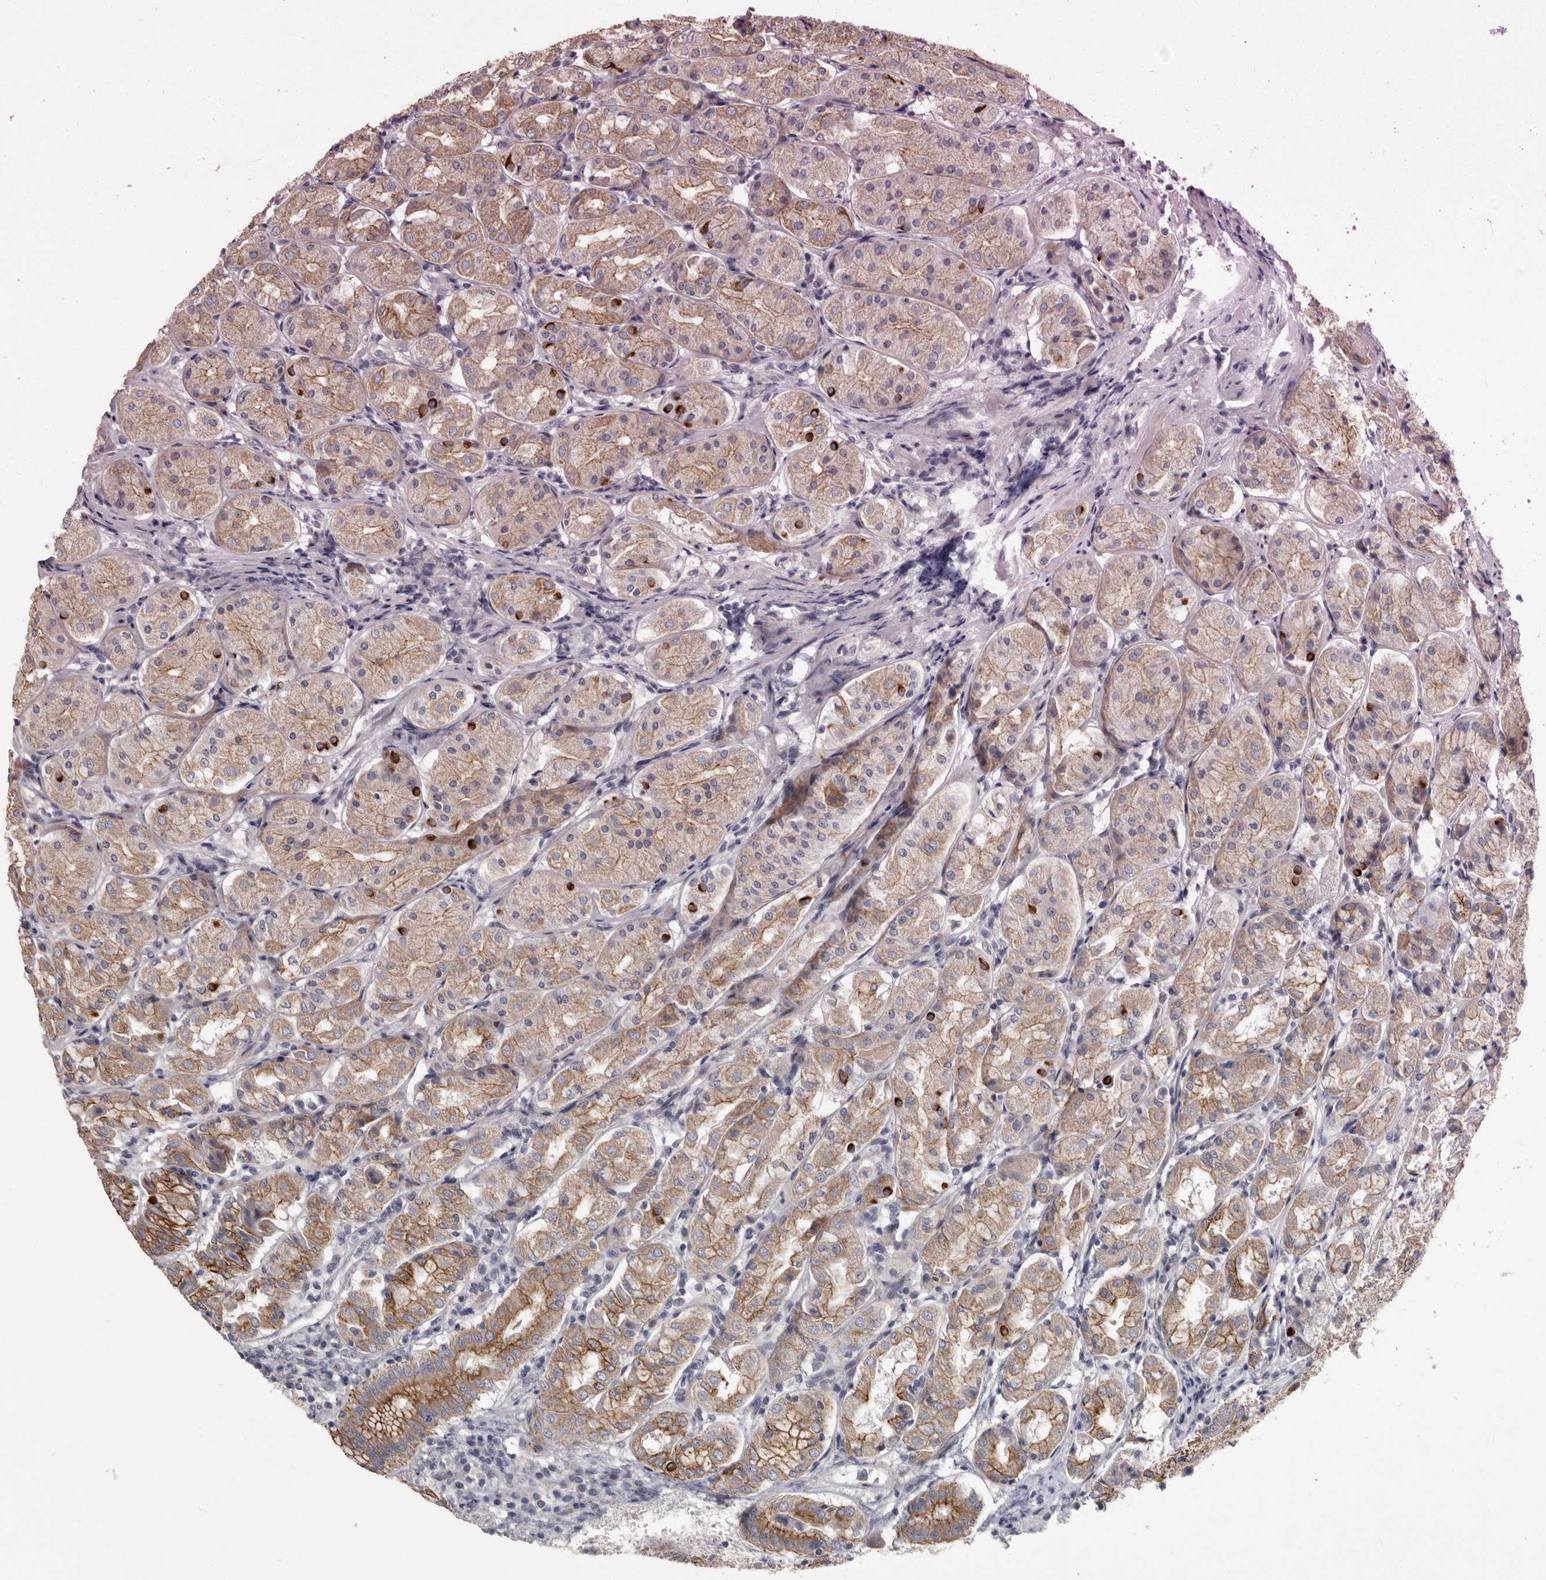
{"staining": {"intensity": "strong", "quantity": "25%-75%", "location": "cytoplasmic/membranous"}, "tissue": "stomach", "cell_type": "Glandular cells", "image_type": "normal", "snomed": [{"axis": "morphology", "description": "Normal tissue, NOS"}, {"axis": "topography", "description": "Stomach"}, {"axis": "topography", "description": "Stomach, lower"}], "caption": "Immunohistochemistry (IHC) histopathology image of normal stomach: human stomach stained using immunohistochemistry displays high levels of strong protein expression localized specifically in the cytoplasmic/membranous of glandular cells, appearing as a cytoplasmic/membranous brown color.", "gene": "LPAR6", "patient": {"sex": "female", "age": 56}}